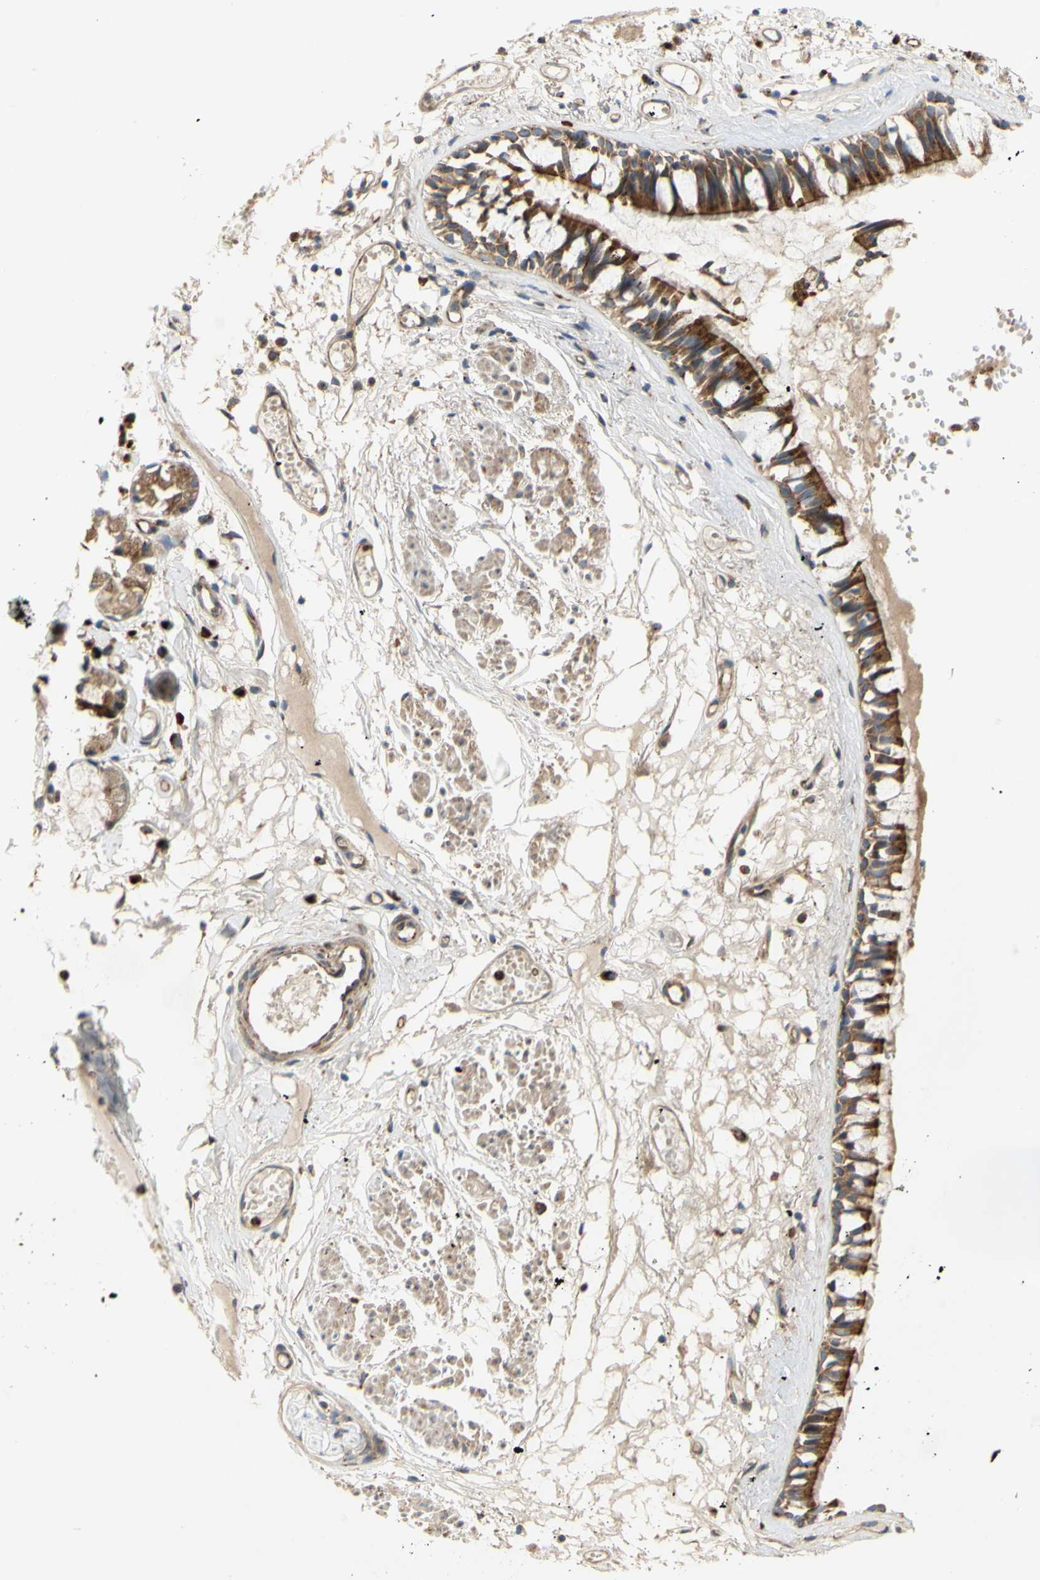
{"staining": {"intensity": "strong", "quantity": ">75%", "location": "cytoplasmic/membranous"}, "tissue": "bronchus", "cell_type": "Respiratory epithelial cells", "image_type": "normal", "snomed": [{"axis": "morphology", "description": "Normal tissue, NOS"}, {"axis": "morphology", "description": "Inflammation, NOS"}, {"axis": "topography", "description": "Cartilage tissue"}, {"axis": "topography", "description": "Lung"}], "caption": "A micrograph of bronchus stained for a protein shows strong cytoplasmic/membranous brown staining in respiratory epithelial cells. The protein is stained brown, and the nuclei are stained in blue (DAB IHC with brightfield microscopy, high magnification).", "gene": "TUBG2", "patient": {"sex": "male", "age": 71}}